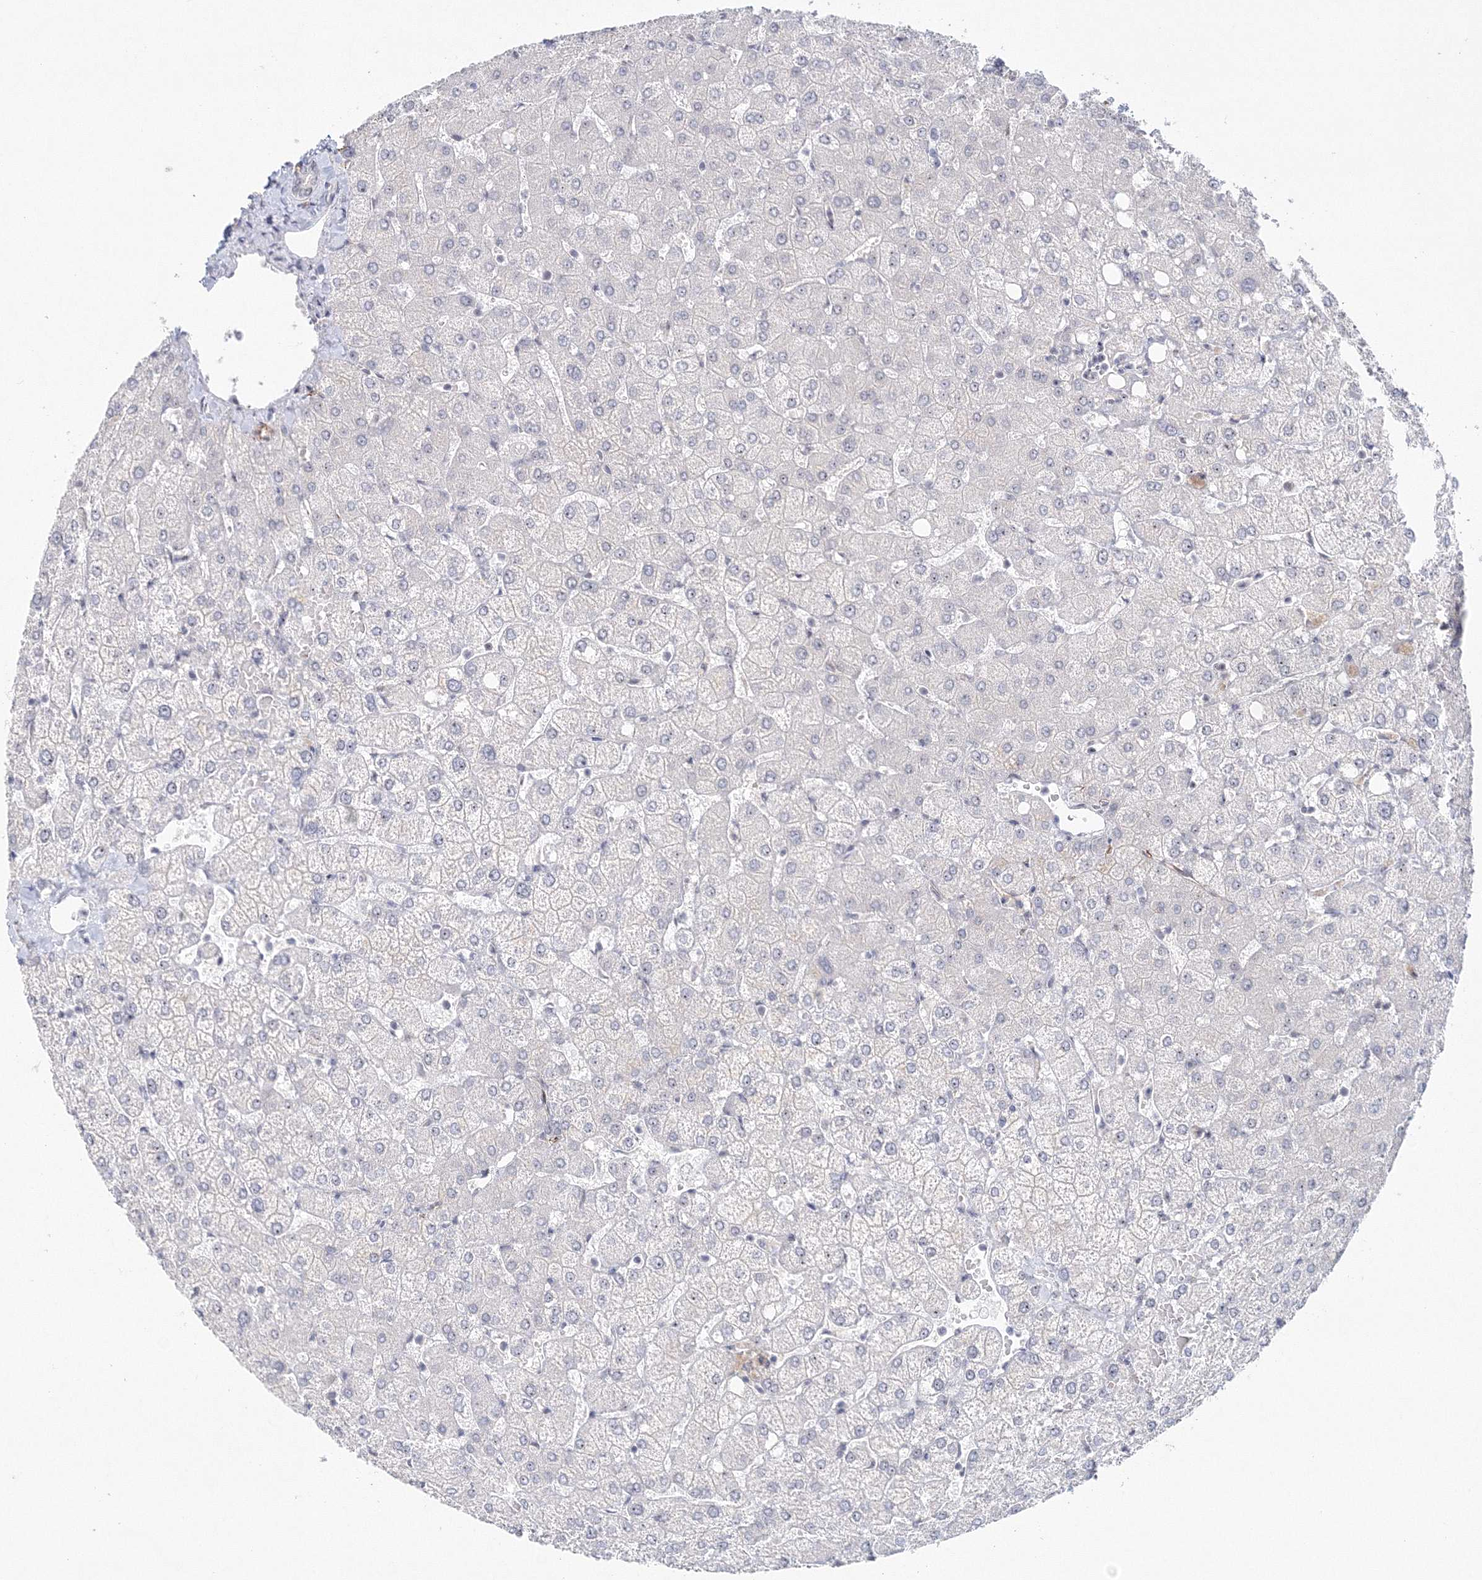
{"staining": {"intensity": "negative", "quantity": "none", "location": "none"}, "tissue": "liver", "cell_type": "Cholangiocytes", "image_type": "normal", "snomed": [{"axis": "morphology", "description": "Normal tissue, NOS"}, {"axis": "topography", "description": "Liver"}], "caption": "DAB (3,3'-diaminobenzidine) immunohistochemical staining of unremarkable human liver exhibits no significant staining in cholangiocytes.", "gene": "SIRT7", "patient": {"sex": "female", "age": 54}}